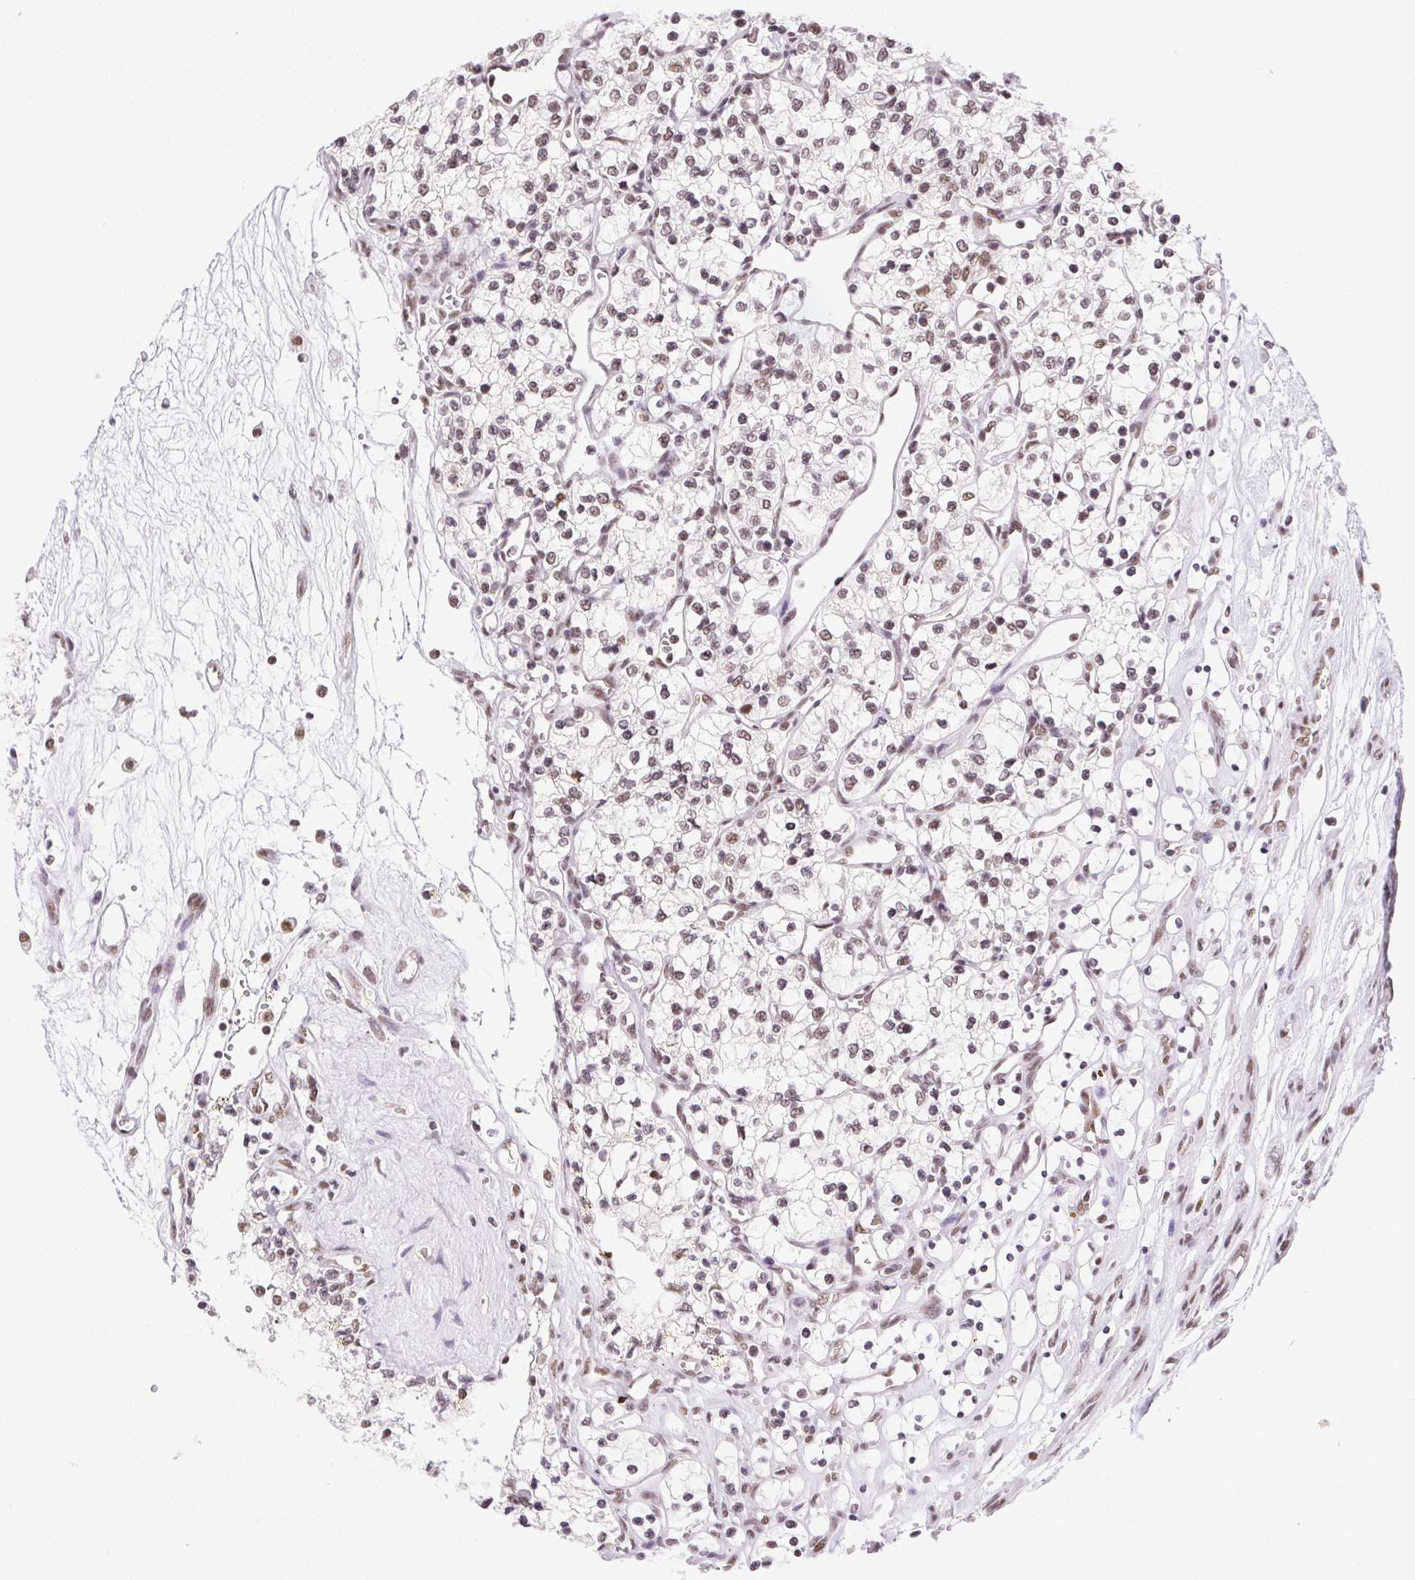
{"staining": {"intensity": "moderate", "quantity": "25%-75%", "location": "nuclear"}, "tissue": "renal cancer", "cell_type": "Tumor cells", "image_type": "cancer", "snomed": [{"axis": "morphology", "description": "Adenocarcinoma, NOS"}, {"axis": "topography", "description": "Kidney"}], "caption": "Human adenocarcinoma (renal) stained with a protein marker reveals moderate staining in tumor cells.", "gene": "TRA2B", "patient": {"sex": "female", "age": 69}}